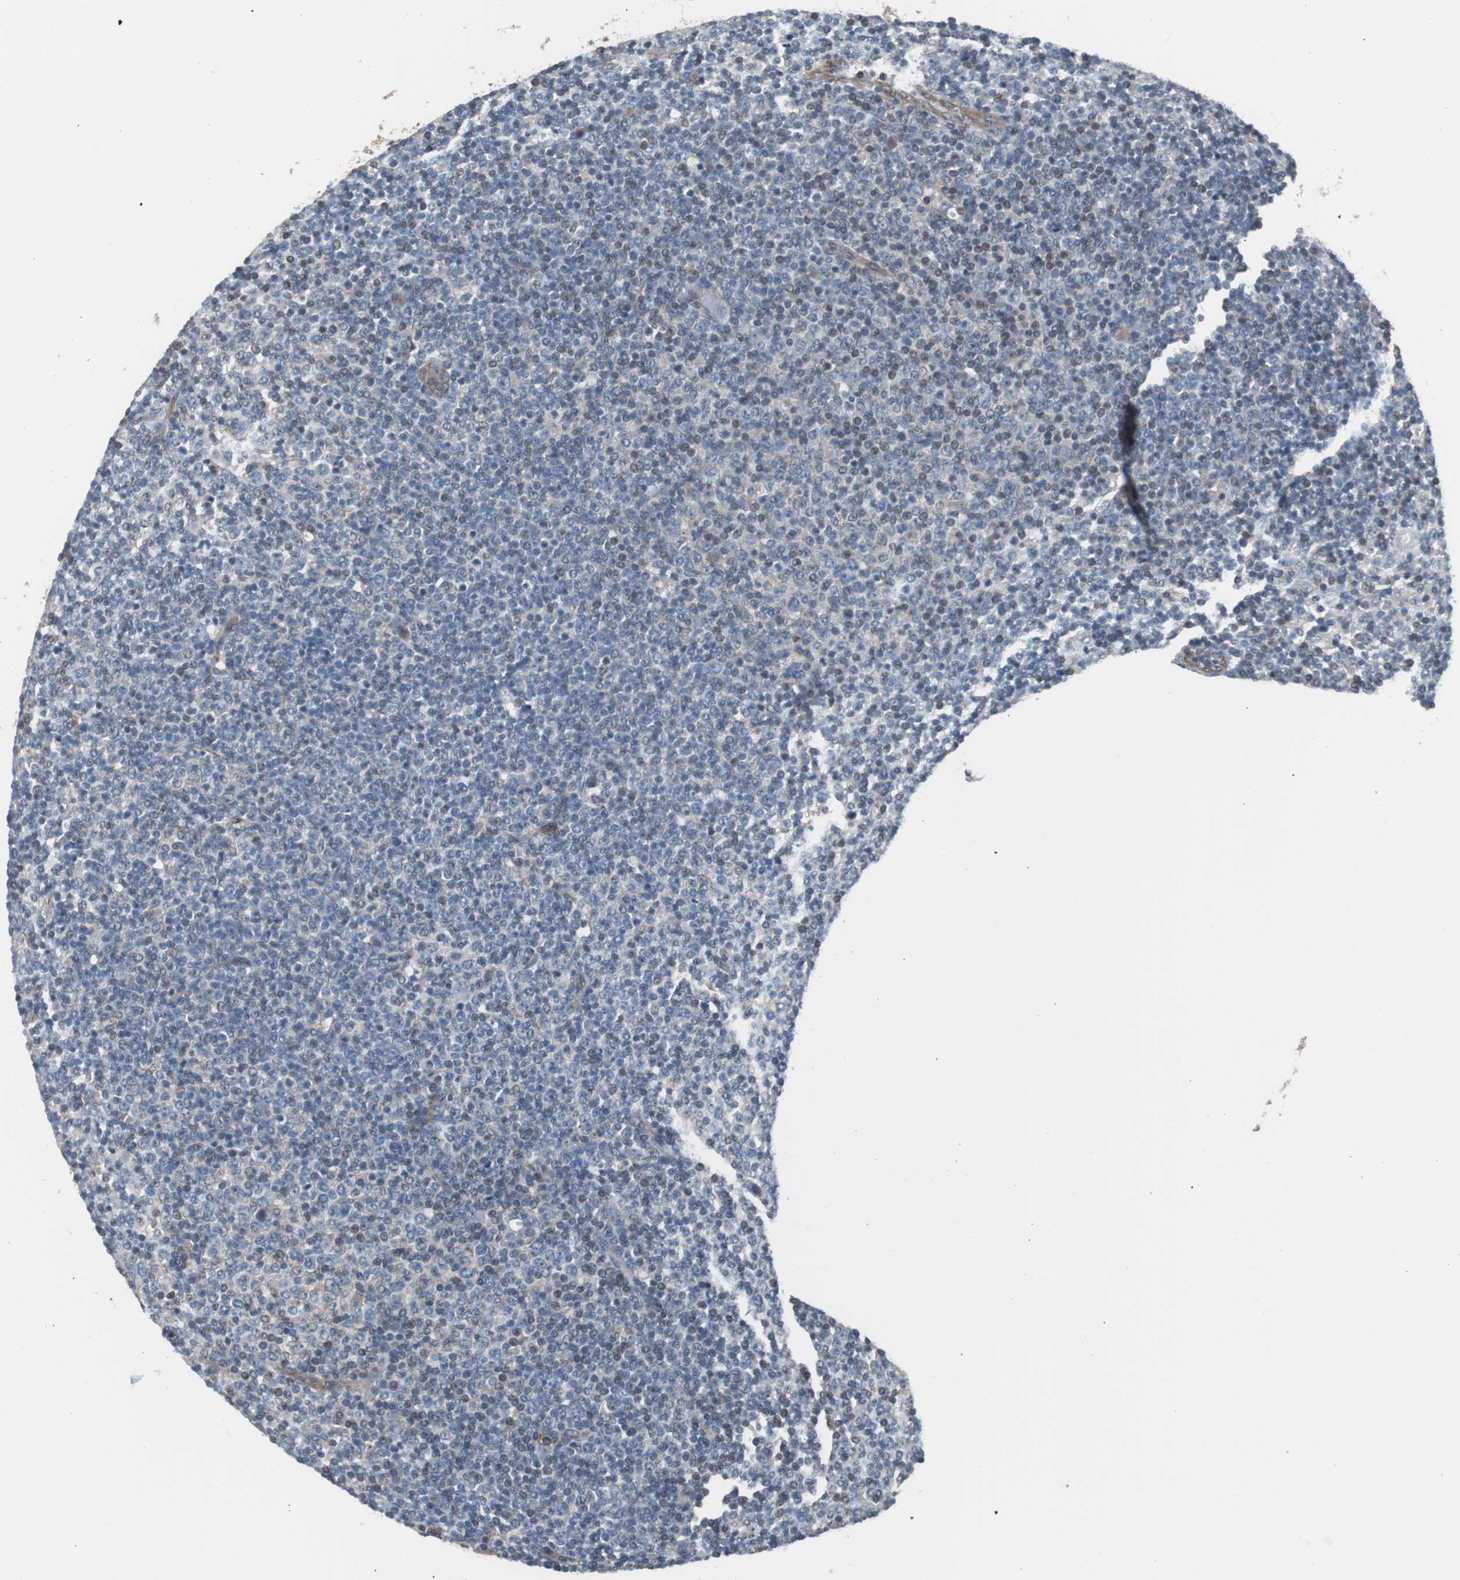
{"staining": {"intensity": "negative", "quantity": "none", "location": "none"}, "tissue": "lymphoma", "cell_type": "Tumor cells", "image_type": "cancer", "snomed": [{"axis": "morphology", "description": "Malignant lymphoma, non-Hodgkin's type, Low grade"}, {"axis": "topography", "description": "Lymph node"}], "caption": "Human malignant lymphoma, non-Hodgkin's type (low-grade) stained for a protein using IHC shows no staining in tumor cells.", "gene": "KIF3B", "patient": {"sex": "male", "age": 70}}